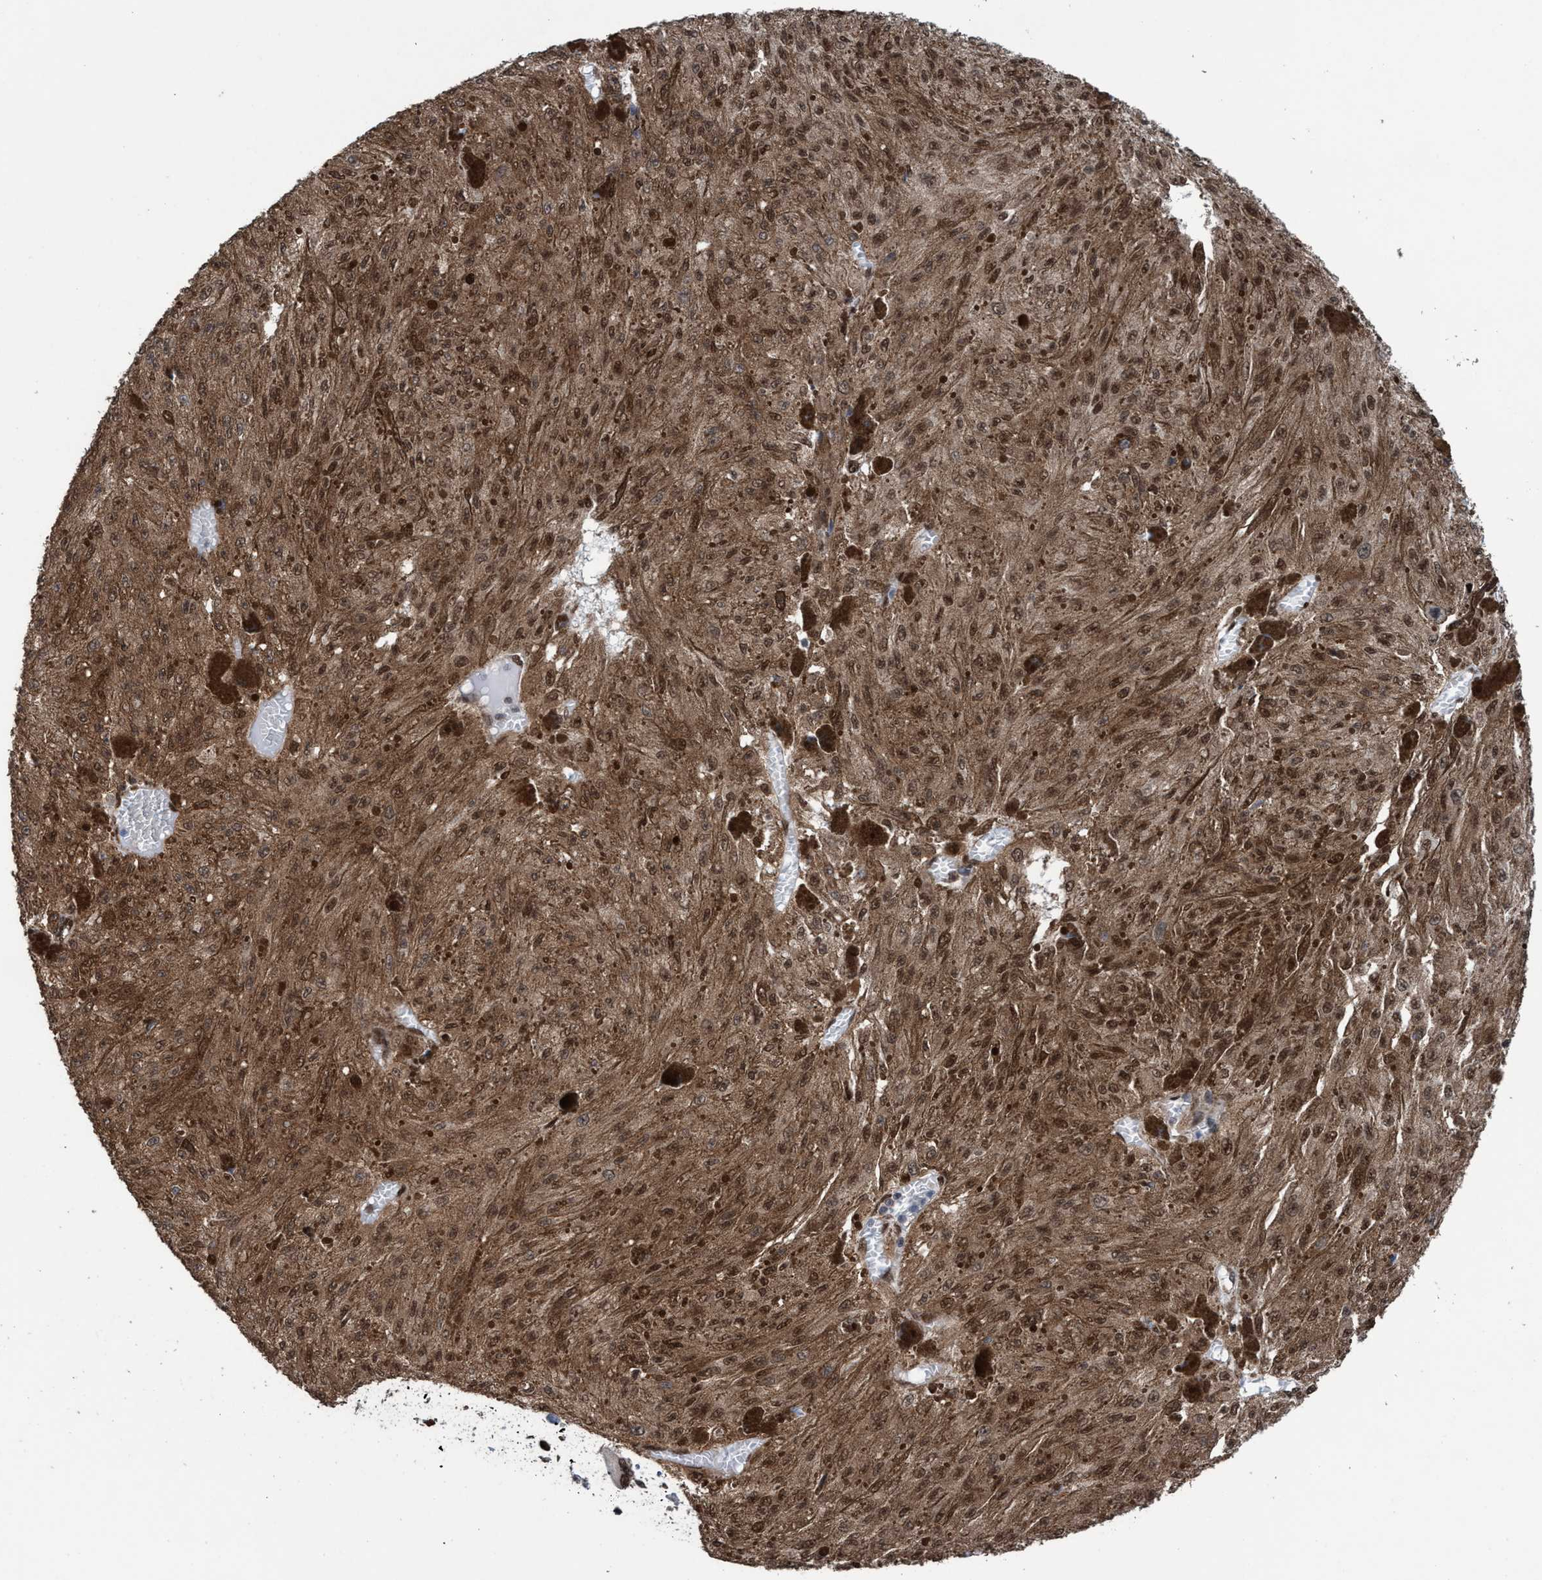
{"staining": {"intensity": "moderate", "quantity": ">75%", "location": "cytoplasmic/membranous,nuclear"}, "tissue": "melanoma", "cell_type": "Tumor cells", "image_type": "cancer", "snomed": [{"axis": "morphology", "description": "Malignant melanoma, NOS"}, {"axis": "topography", "description": "Other"}], "caption": "Approximately >75% of tumor cells in malignant melanoma exhibit moderate cytoplasmic/membranous and nuclear protein expression as visualized by brown immunohistochemical staining.", "gene": "METAP2", "patient": {"sex": "male", "age": 79}}